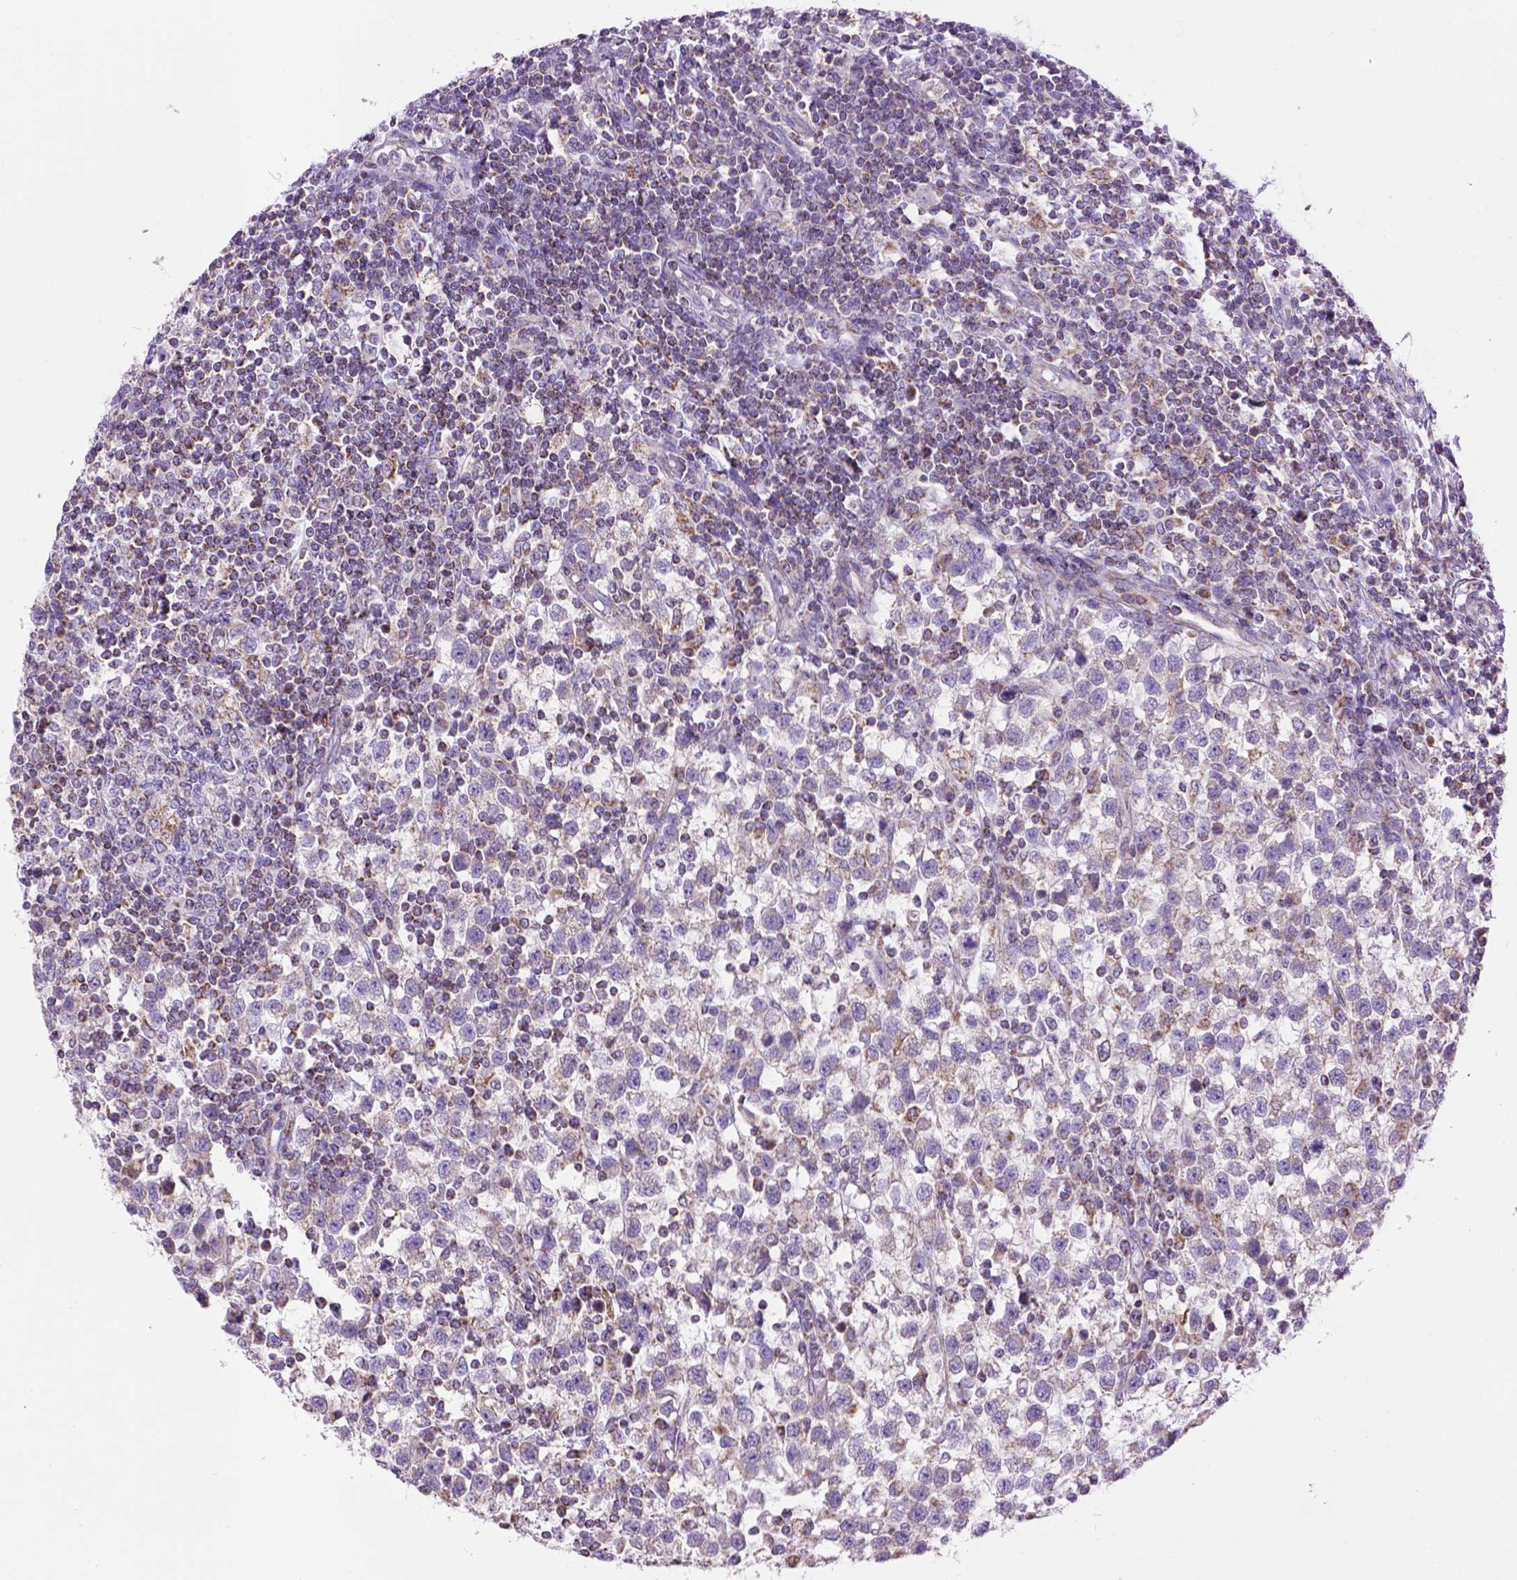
{"staining": {"intensity": "negative", "quantity": "none", "location": "none"}, "tissue": "testis cancer", "cell_type": "Tumor cells", "image_type": "cancer", "snomed": [{"axis": "morphology", "description": "Seminoma, NOS"}, {"axis": "topography", "description": "Testis"}], "caption": "This is a image of immunohistochemistry staining of seminoma (testis), which shows no expression in tumor cells.", "gene": "PYCR3", "patient": {"sex": "male", "age": 34}}